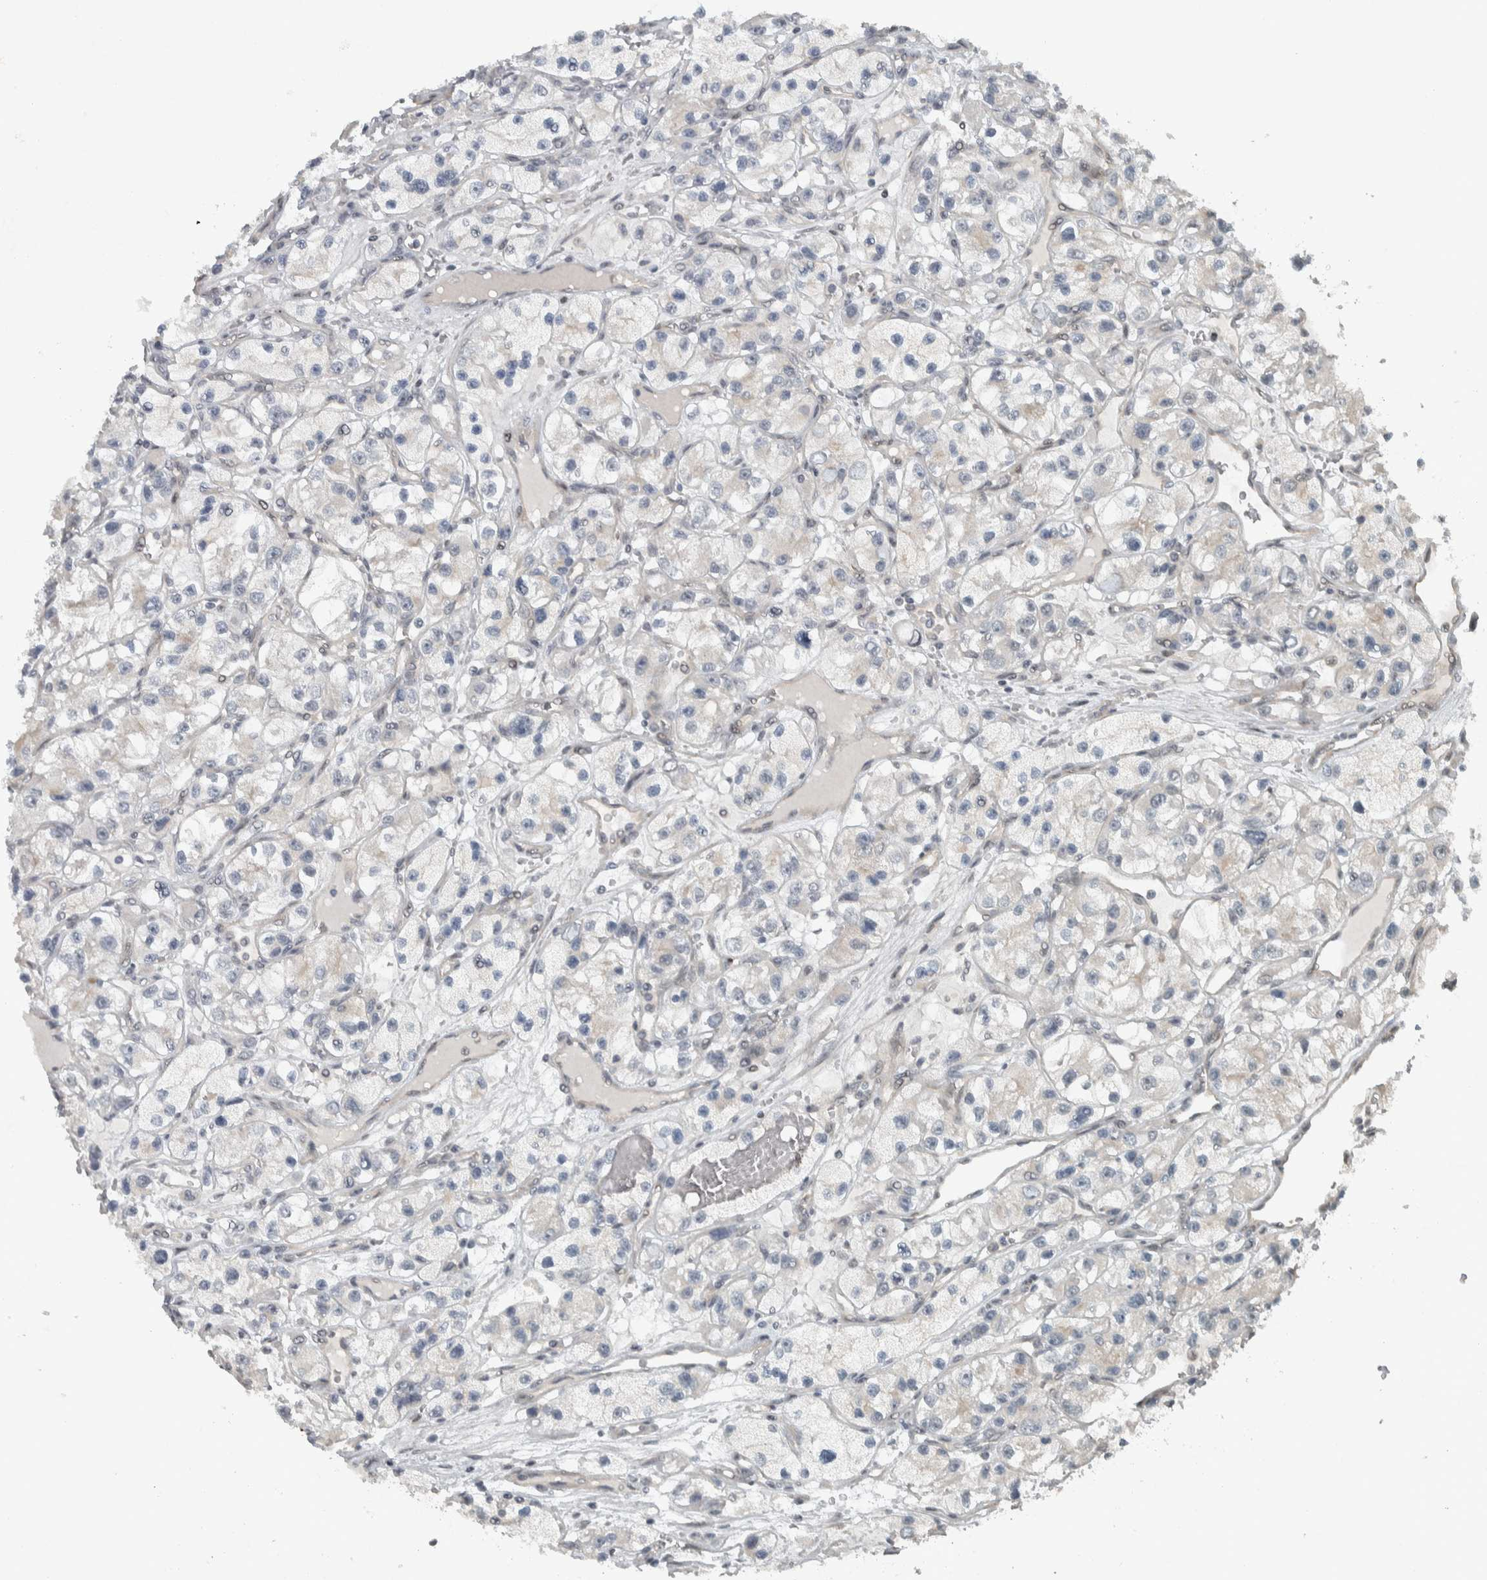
{"staining": {"intensity": "negative", "quantity": "none", "location": "none"}, "tissue": "renal cancer", "cell_type": "Tumor cells", "image_type": "cancer", "snomed": [{"axis": "morphology", "description": "Adenocarcinoma, NOS"}, {"axis": "topography", "description": "Kidney"}], "caption": "DAB immunohistochemical staining of renal cancer (adenocarcinoma) demonstrates no significant expression in tumor cells.", "gene": "NAPG", "patient": {"sex": "female", "age": 57}}